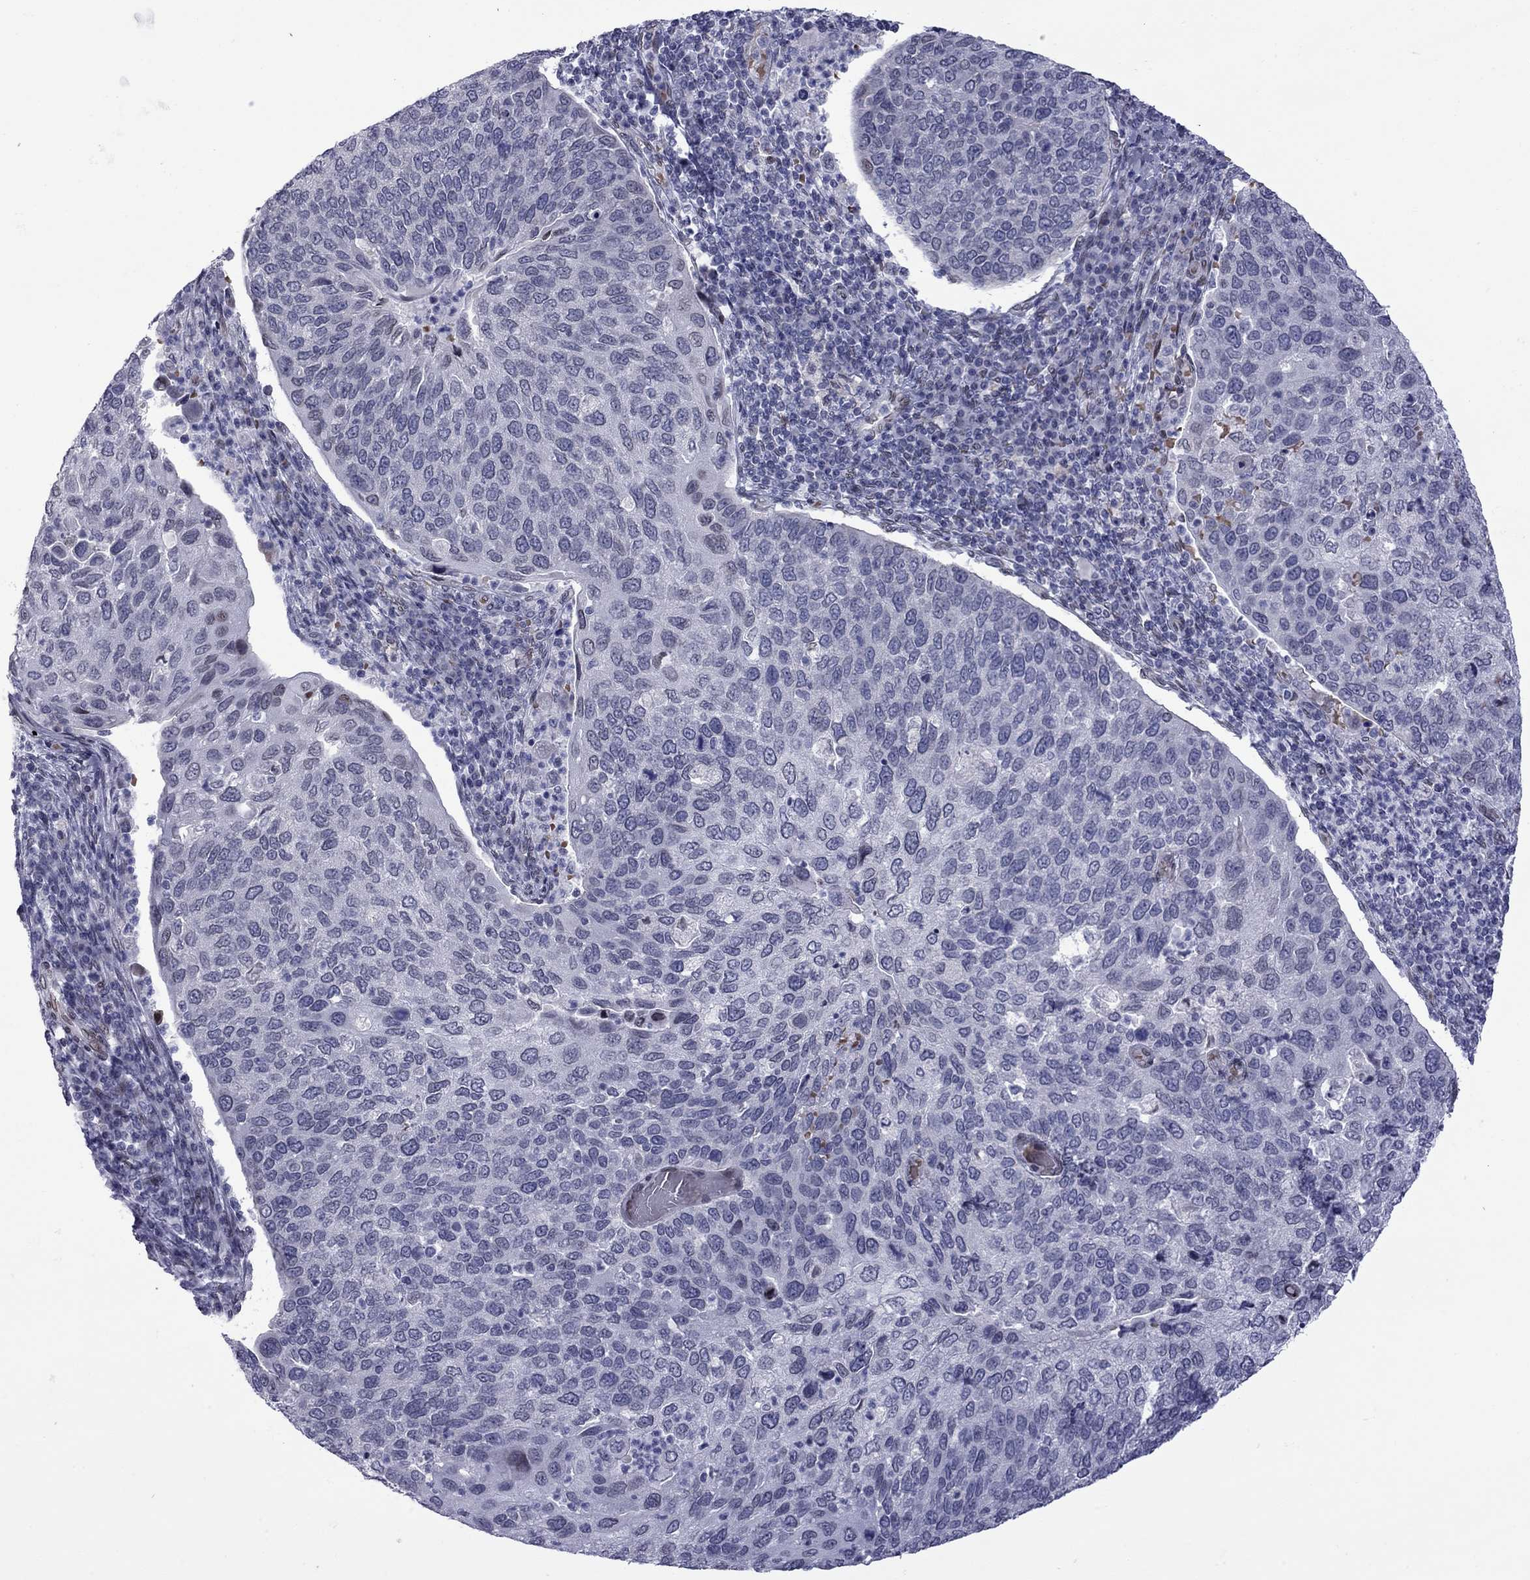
{"staining": {"intensity": "weak", "quantity": "<25%", "location": "cytoplasmic/membranous"}, "tissue": "cervical cancer", "cell_type": "Tumor cells", "image_type": "cancer", "snomed": [{"axis": "morphology", "description": "Squamous cell carcinoma, NOS"}, {"axis": "topography", "description": "Cervix"}], "caption": "Immunohistochemical staining of squamous cell carcinoma (cervical) exhibits no significant staining in tumor cells.", "gene": "CLTCL1", "patient": {"sex": "female", "age": 54}}